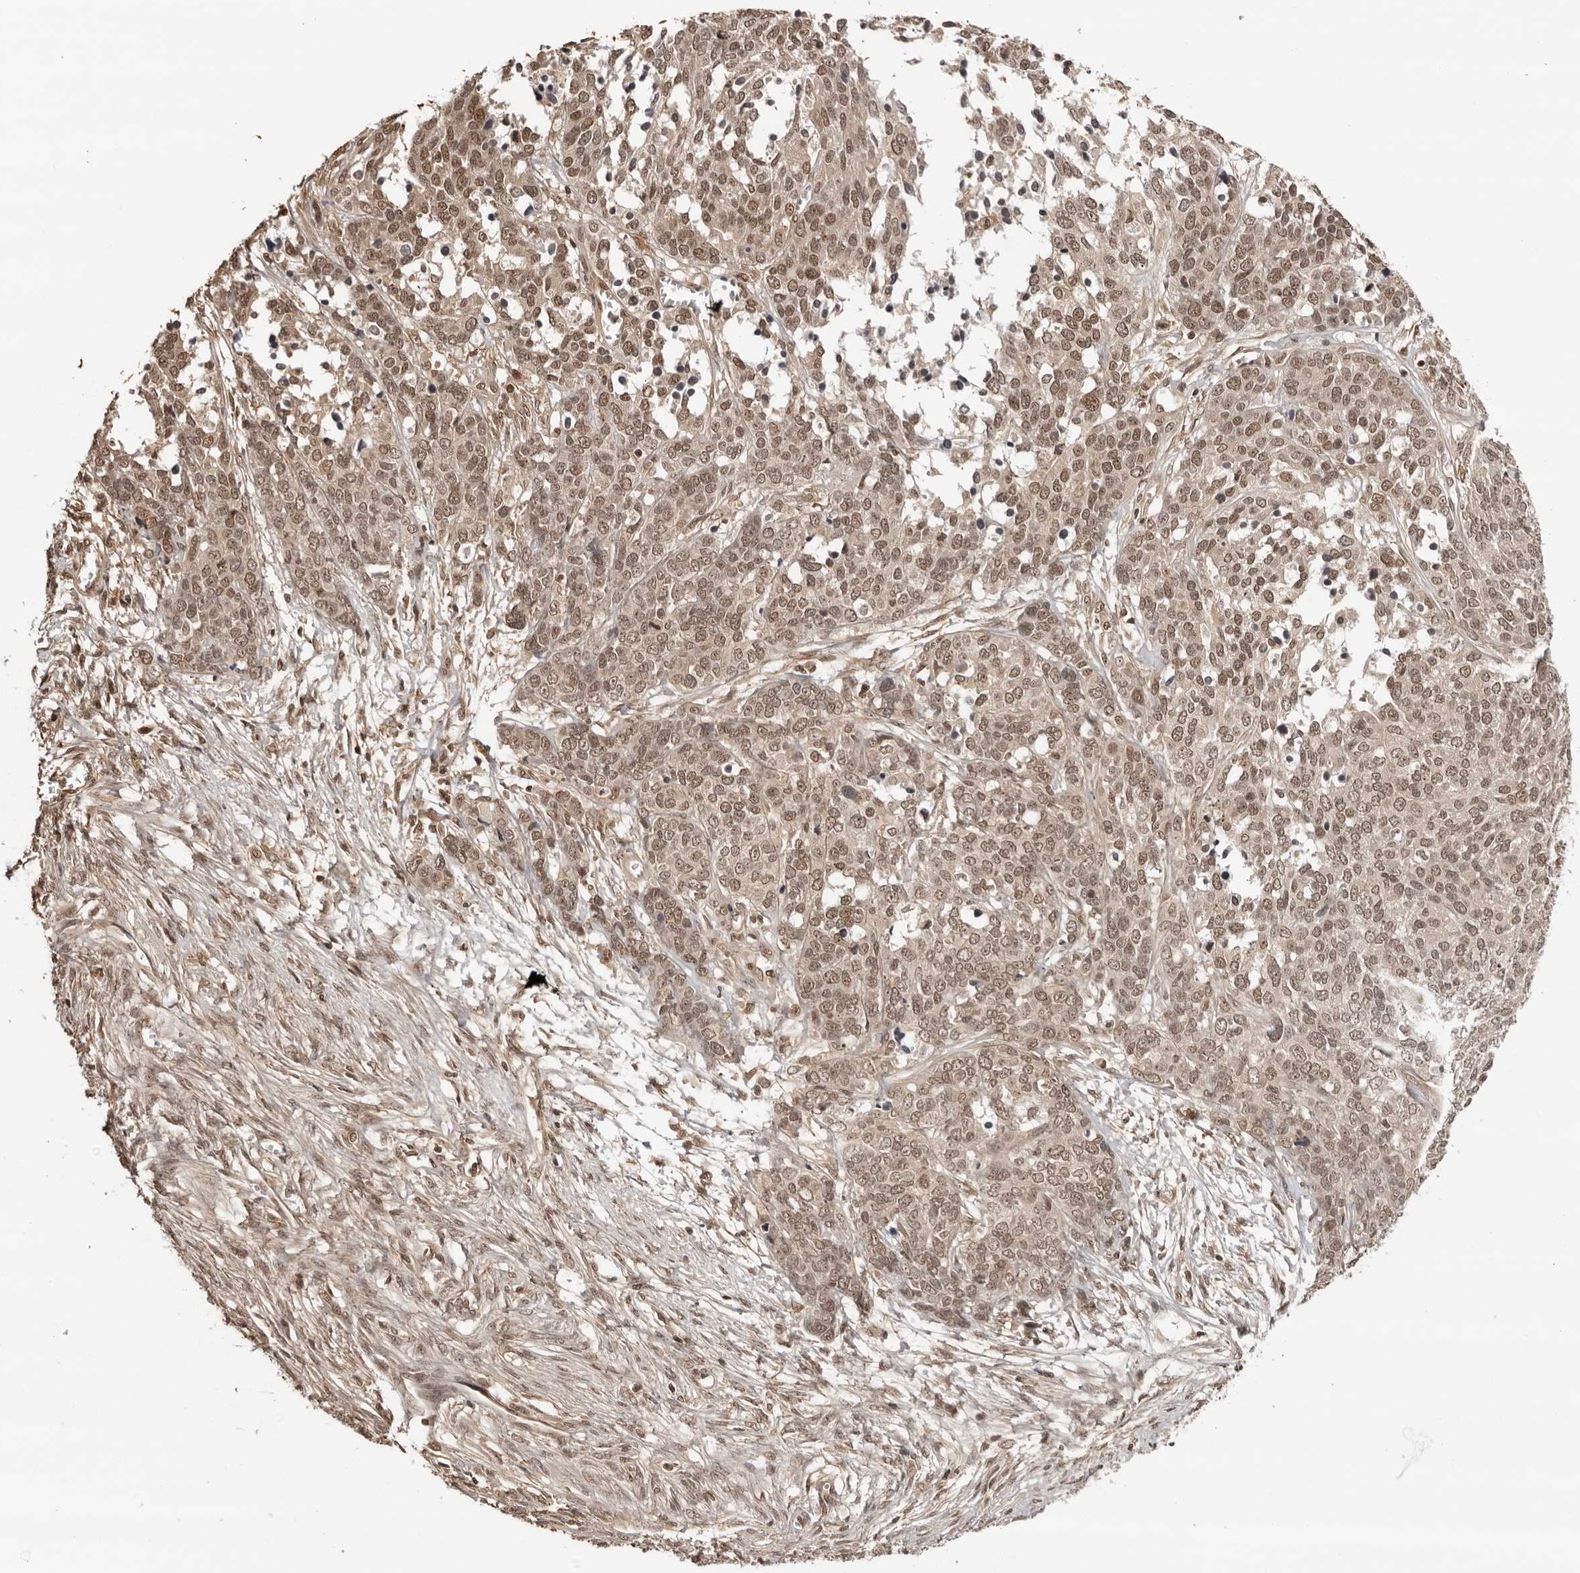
{"staining": {"intensity": "moderate", "quantity": "25%-75%", "location": "cytoplasmic/membranous,nuclear"}, "tissue": "ovarian cancer", "cell_type": "Tumor cells", "image_type": "cancer", "snomed": [{"axis": "morphology", "description": "Cystadenocarcinoma, serous, NOS"}, {"axis": "topography", "description": "Ovary"}], "caption": "Serous cystadenocarcinoma (ovarian) stained with a protein marker demonstrates moderate staining in tumor cells.", "gene": "SDE2", "patient": {"sex": "female", "age": 44}}